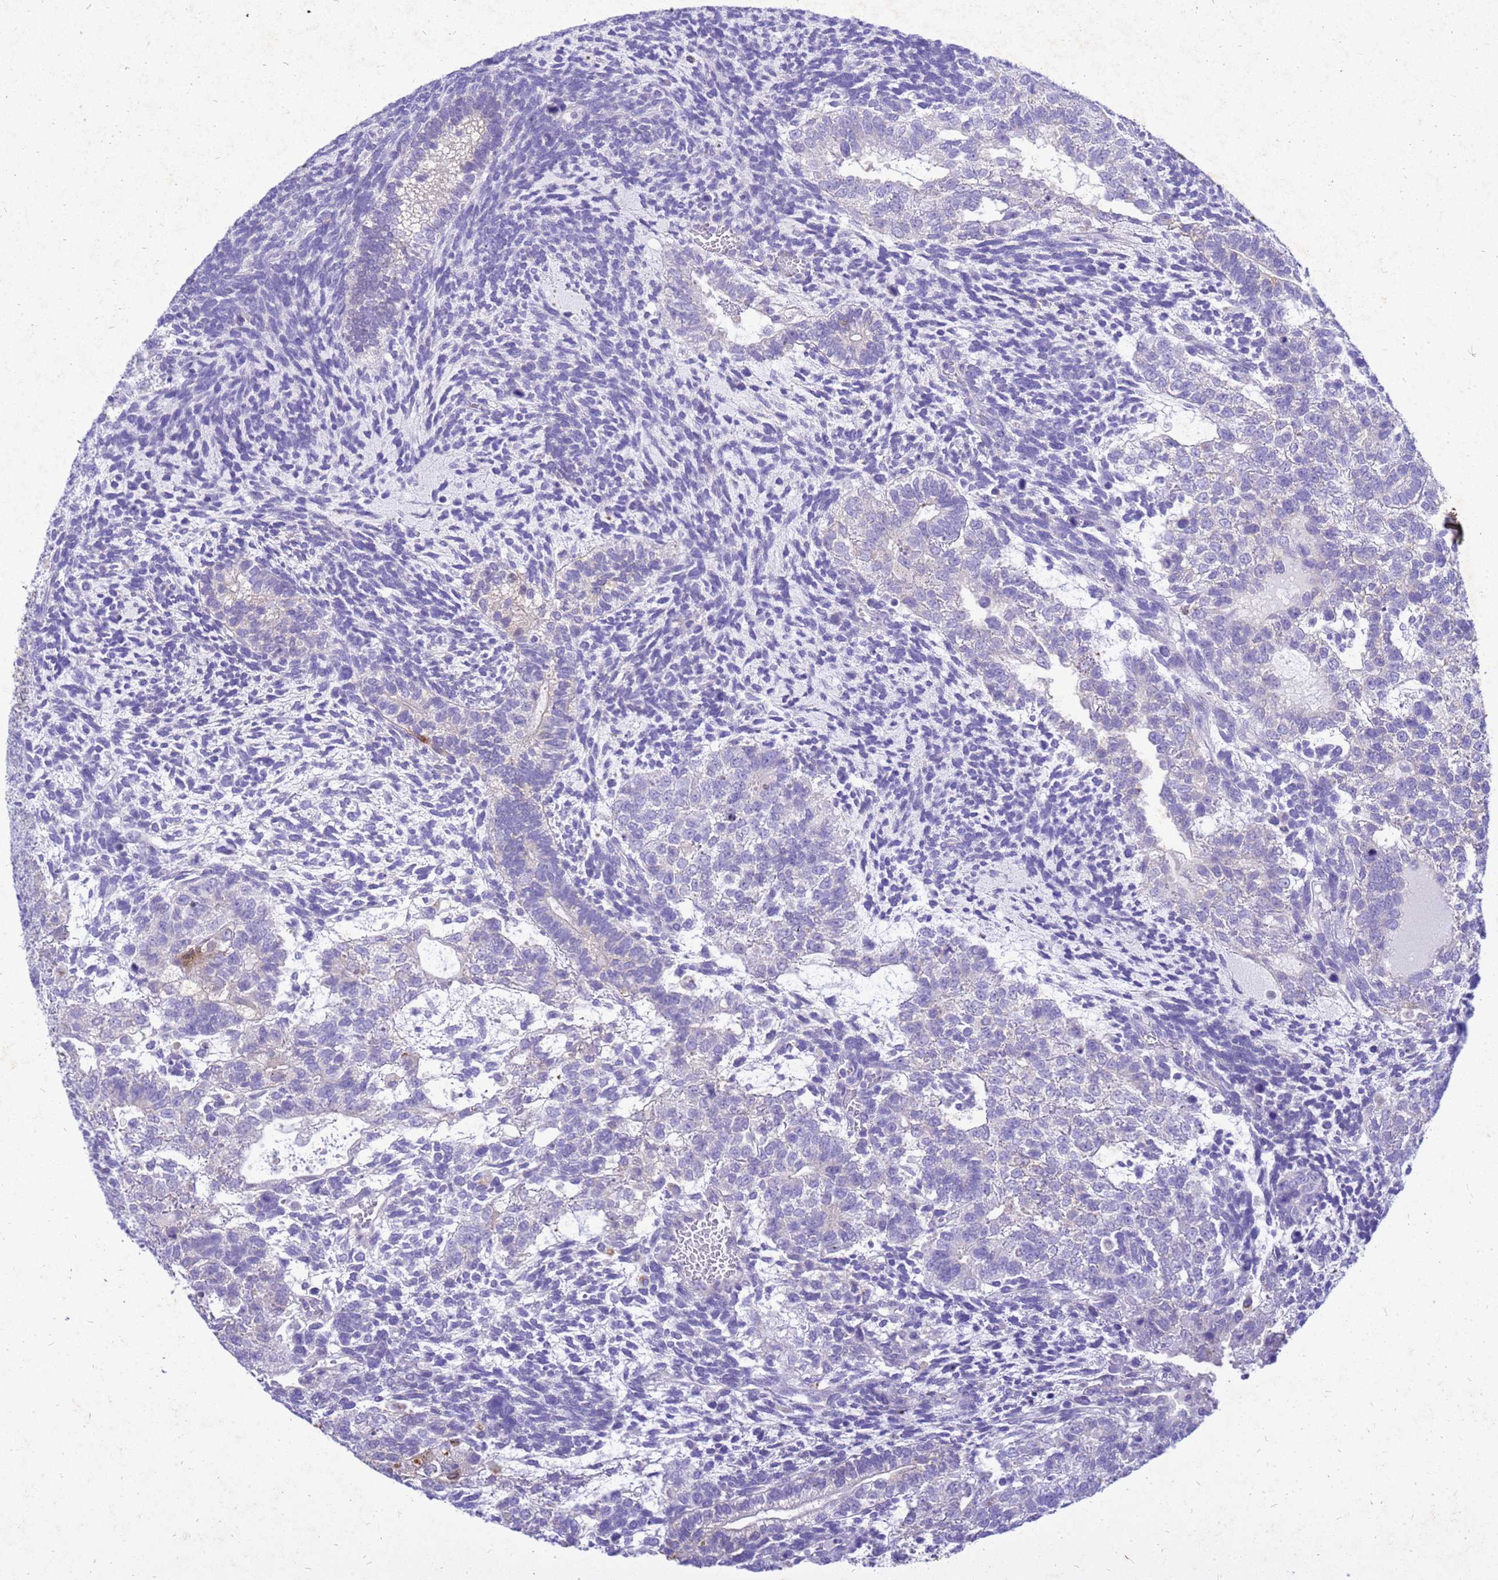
{"staining": {"intensity": "negative", "quantity": "none", "location": "none"}, "tissue": "testis cancer", "cell_type": "Tumor cells", "image_type": "cancer", "snomed": [{"axis": "morphology", "description": "Carcinoma, Embryonal, NOS"}, {"axis": "topography", "description": "Testis"}], "caption": "Testis embryonal carcinoma was stained to show a protein in brown. There is no significant positivity in tumor cells.", "gene": "AKR1C1", "patient": {"sex": "male", "age": 23}}